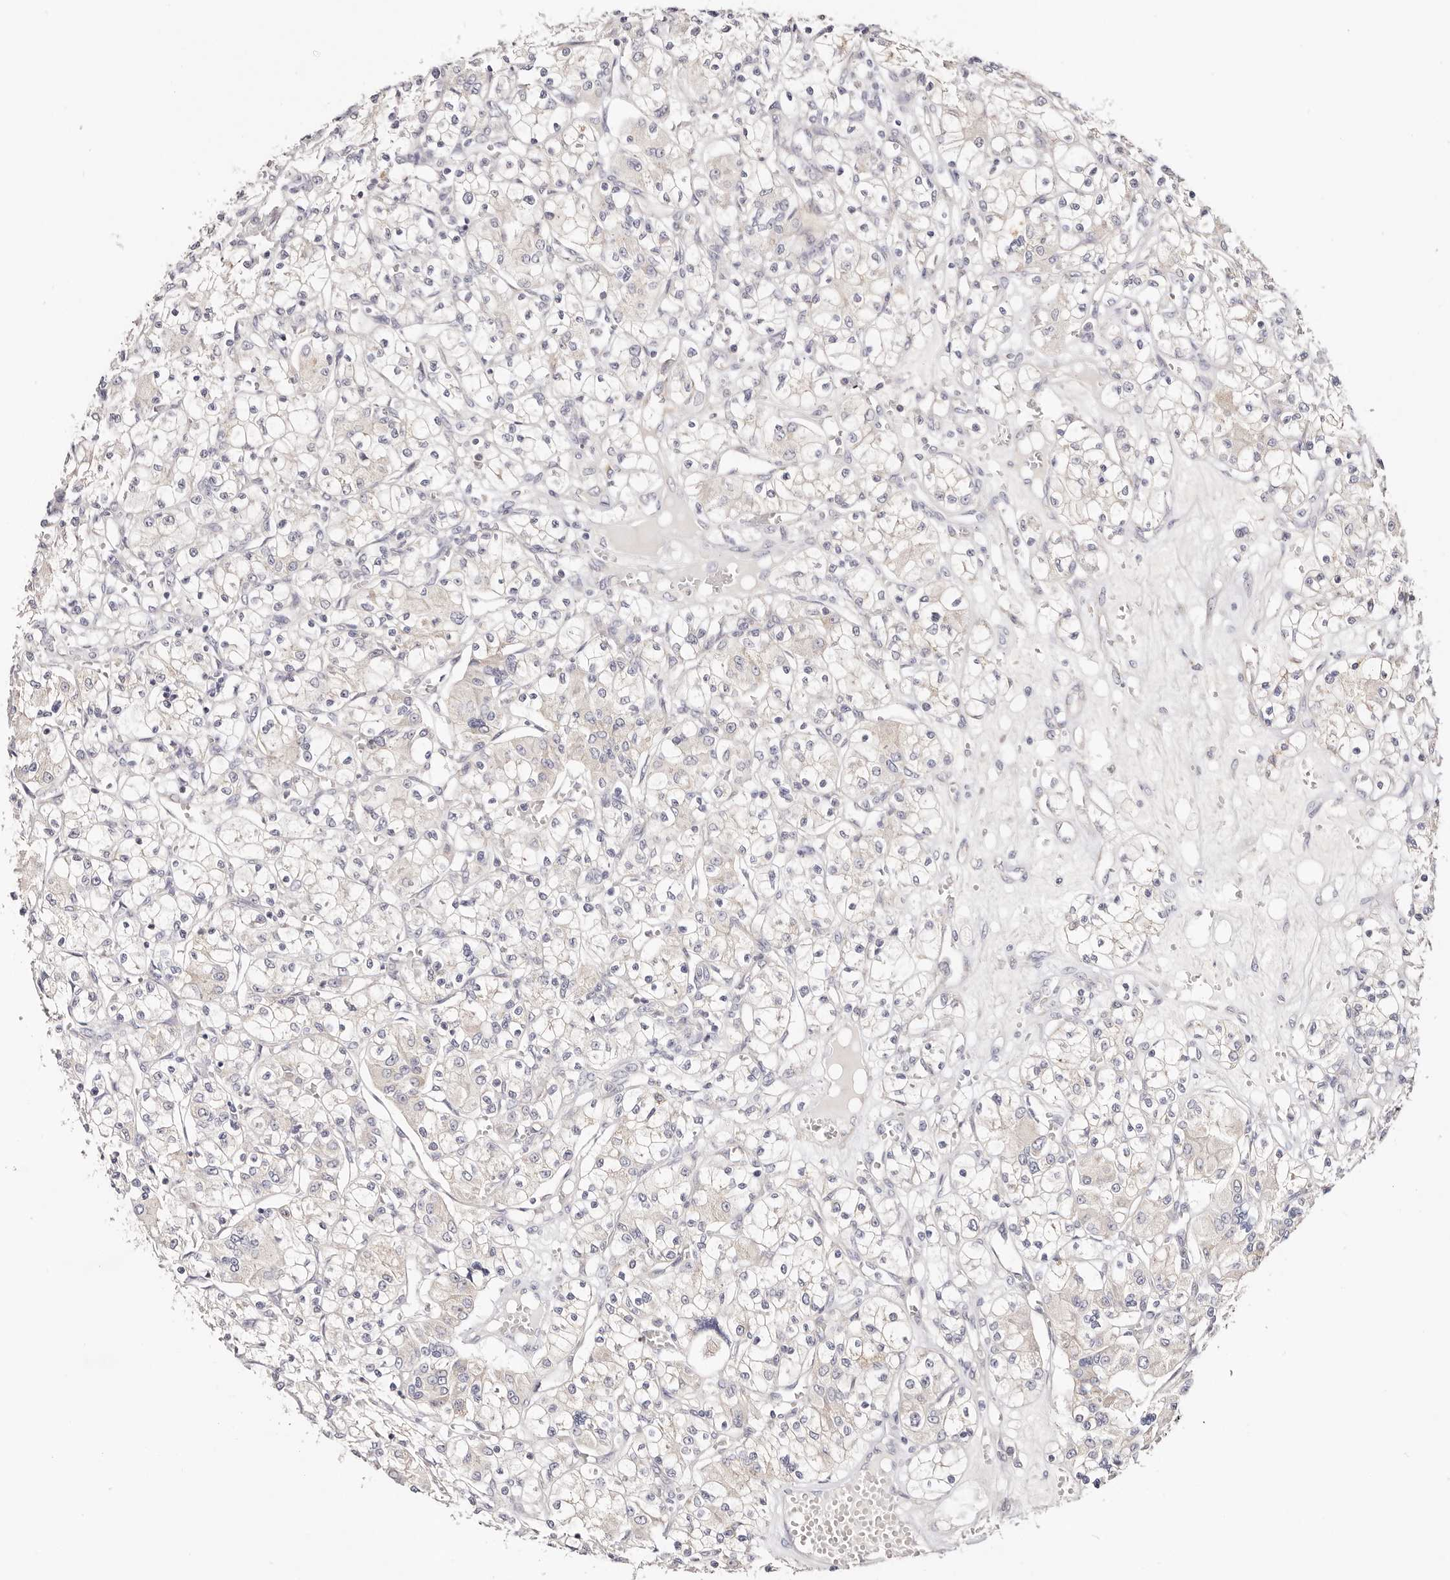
{"staining": {"intensity": "negative", "quantity": "none", "location": "none"}, "tissue": "renal cancer", "cell_type": "Tumor cells", "image_type": "cancer", "snomed": [{"axis": "morphology", "description": "Adenocarcinoma, NOS"}, {"axis": "topography", "description": "Kidney"}], "caption": "Adenocarcinoma (renal) was stained to show a protein in brown. There is no significant positivity in tumor cells. (DAB immunohistochemistry (IHC) visualized using brightfield microscopy, high magnification).", "gene": "GNA13", "patient": {"sex": "female", "age": 59}}